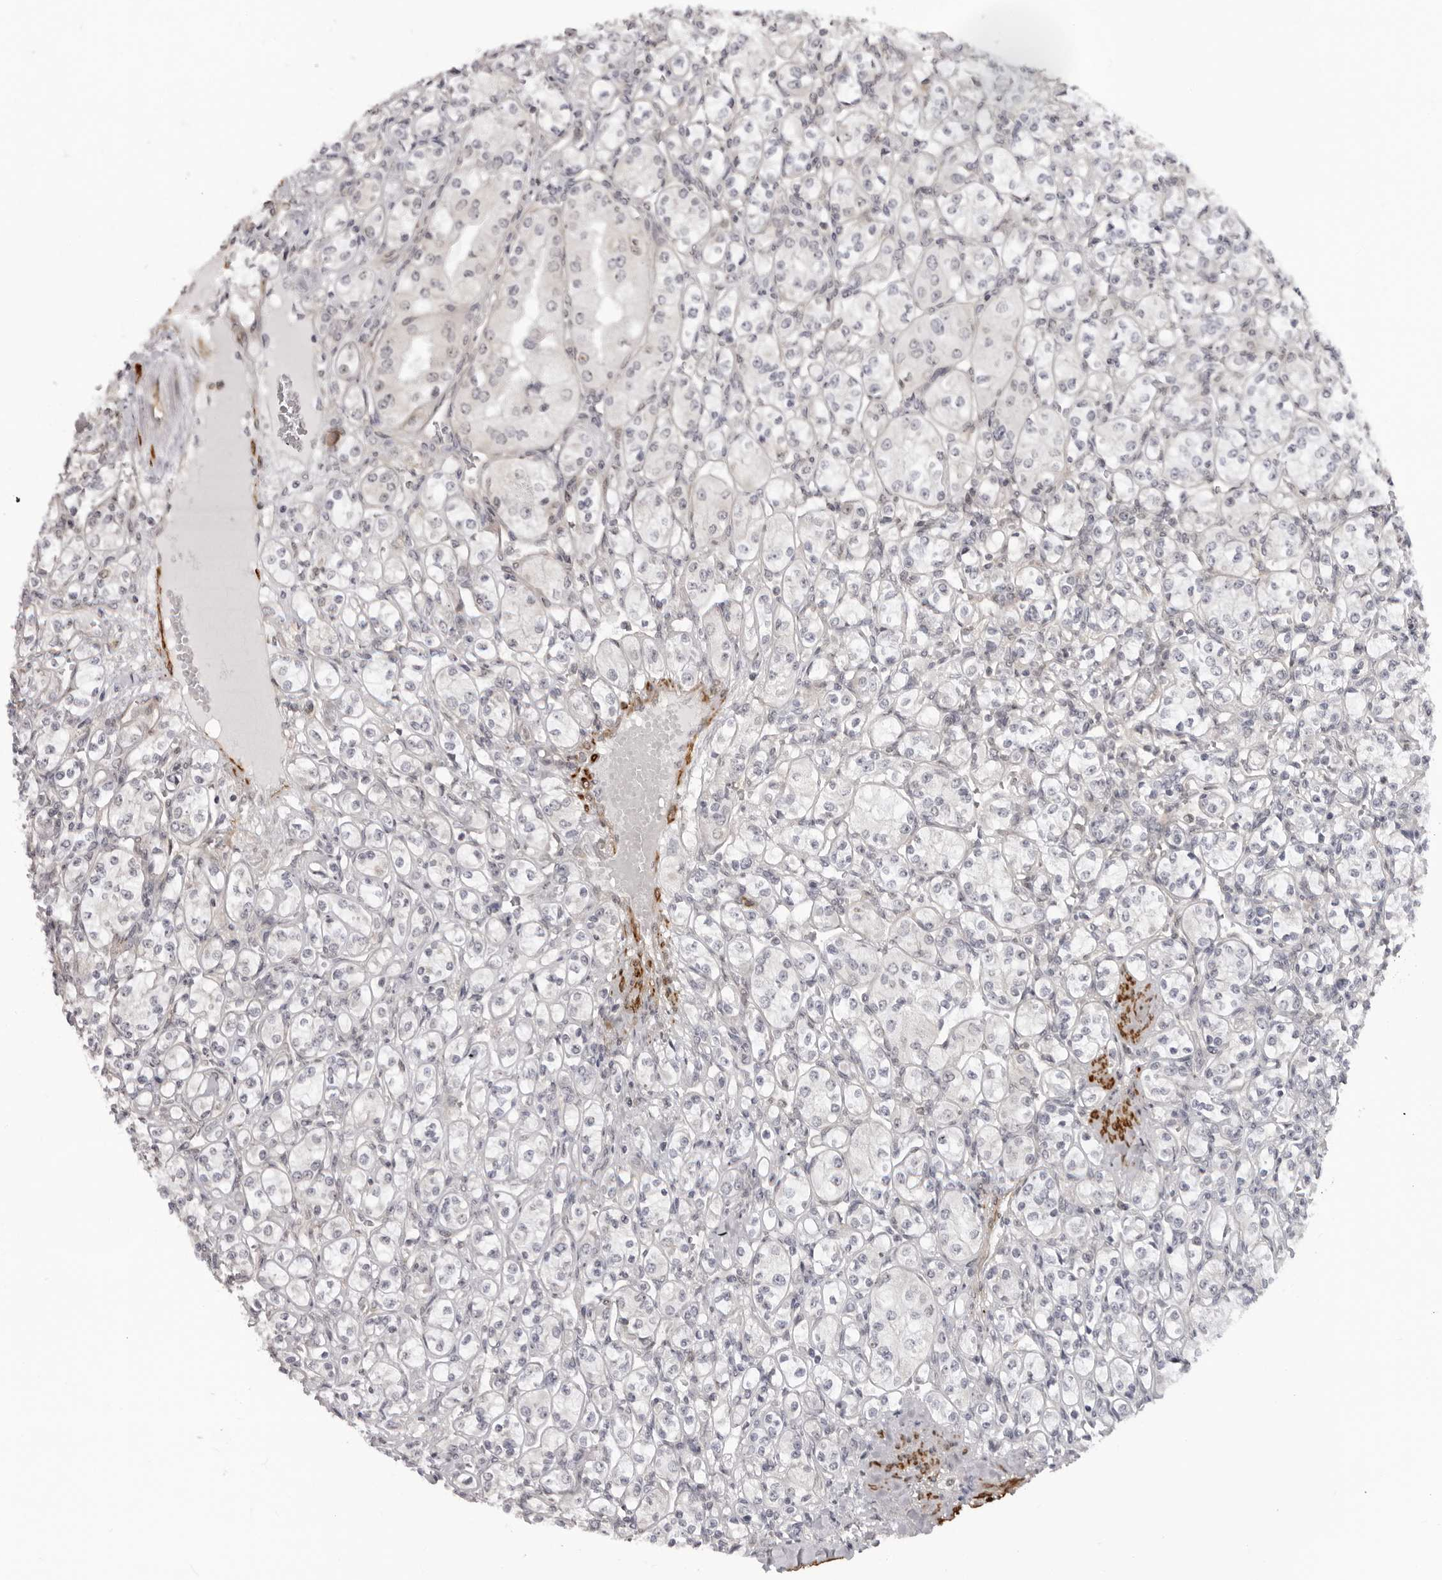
{"staining": {"intensity": "negative", "quantity": "none", "location": "none"}, "tissue": "renal cancer", "cell_type": "Tumor cells", "image_type": "cancer", "snomed": [{"axis": "morphology", "description": "Adenocarcinoma, NOS"}, {"axis": "topography", "description": "Kidney"}], "caption": "Human renal cancer stained for a protein using IHC shows no staining in tumor cells.", "gene": "SRGAP2", "patient": {"sex": "male", "age": 77}}